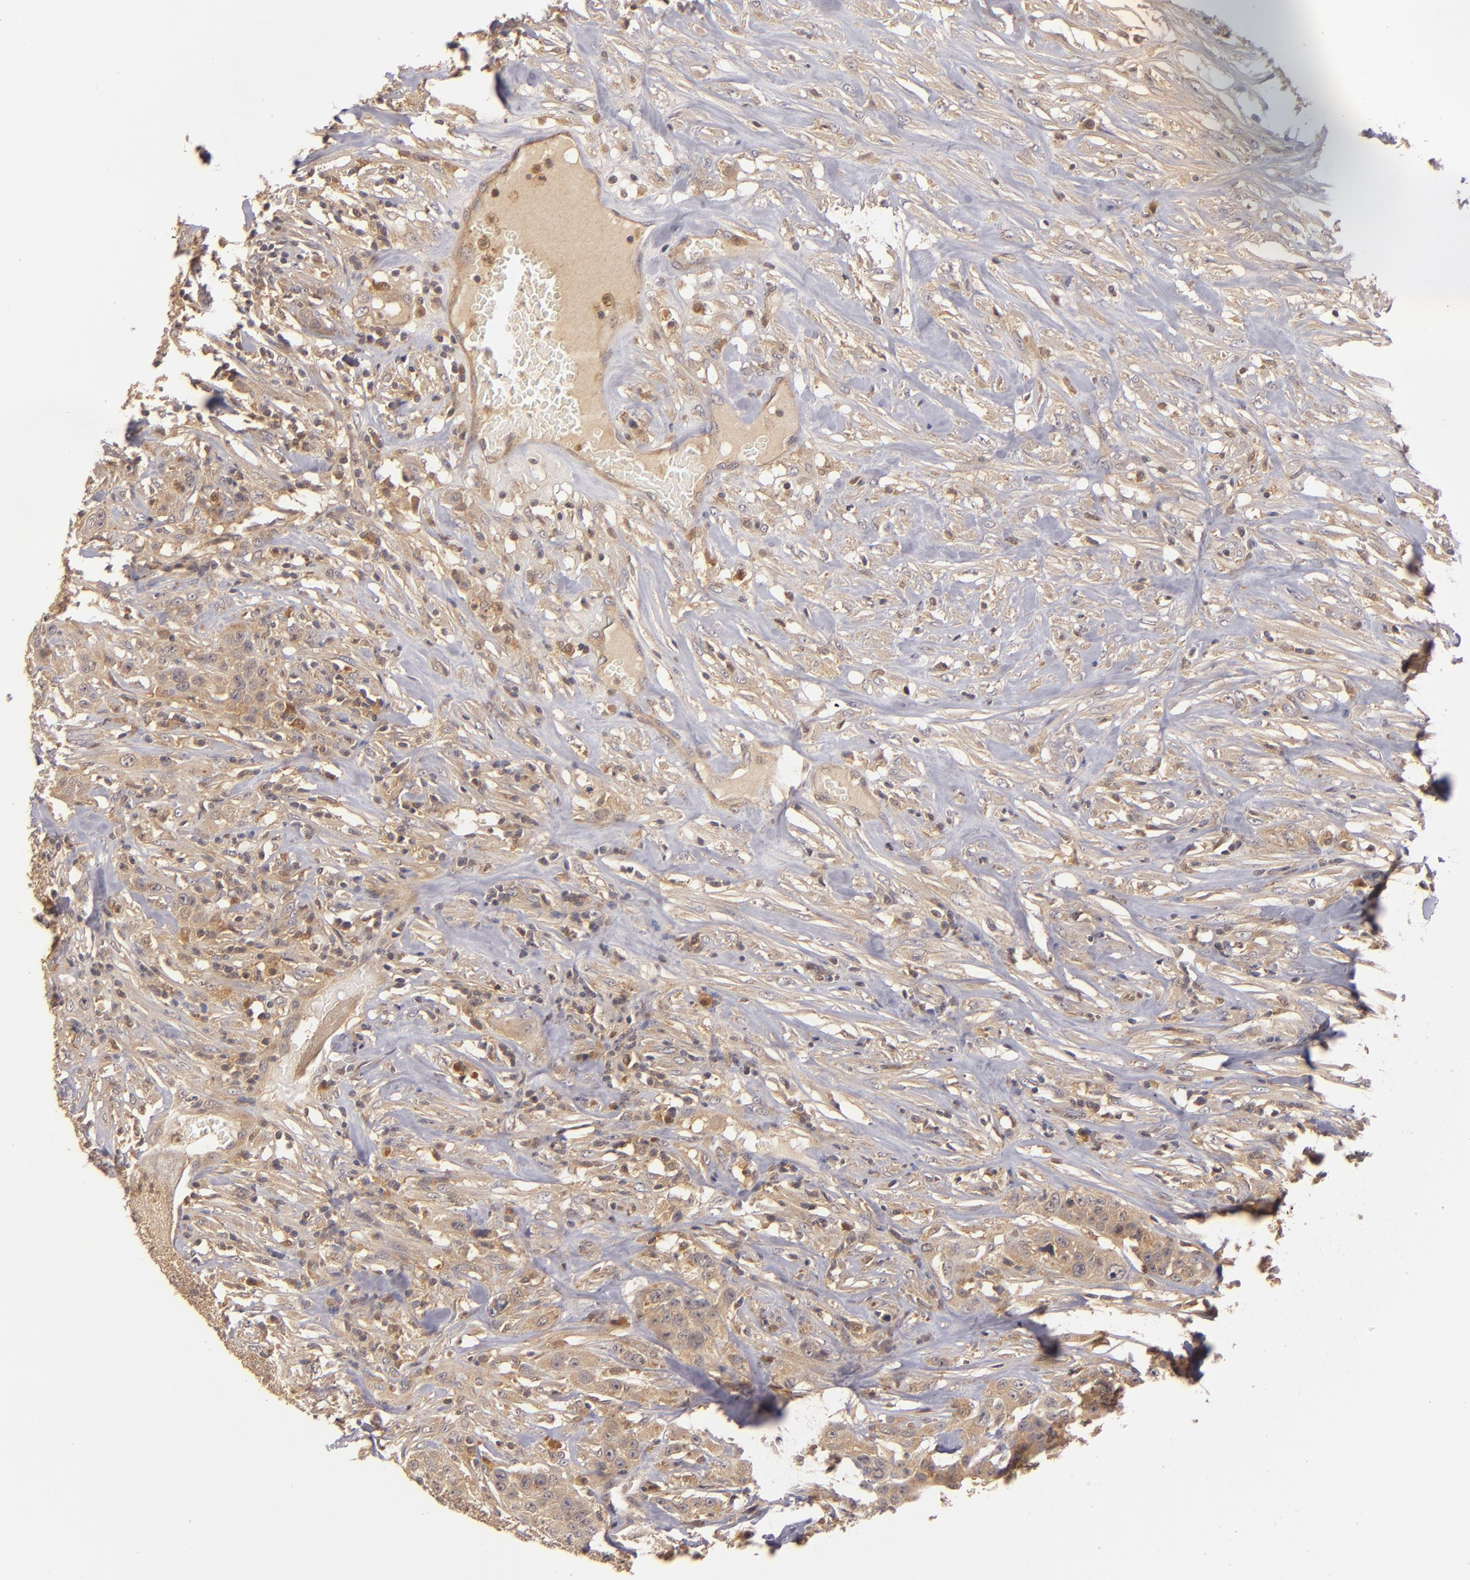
{"staining": {"intensity": "moderate", "quantity": ">75%", "location": "cytoplasmic/membranous"}, "tissue": "urothelial cancer", "cell_type": "Tumor cells", "image_type": "cancer", "snomed": [{"axis": "morphology", "description": "Urothelial carcinoma, High grade"}, {"axis": "topography", "description": "Urinary bladder"}], "caption": "This micrograph exhibits IHC staining of urothelial cancer, with medium moderate cytoplasmic/membranous expression in about >75% of tumor cells.", "gene": "PRKCD", "patient": {"sex": "male", "age": 74}}